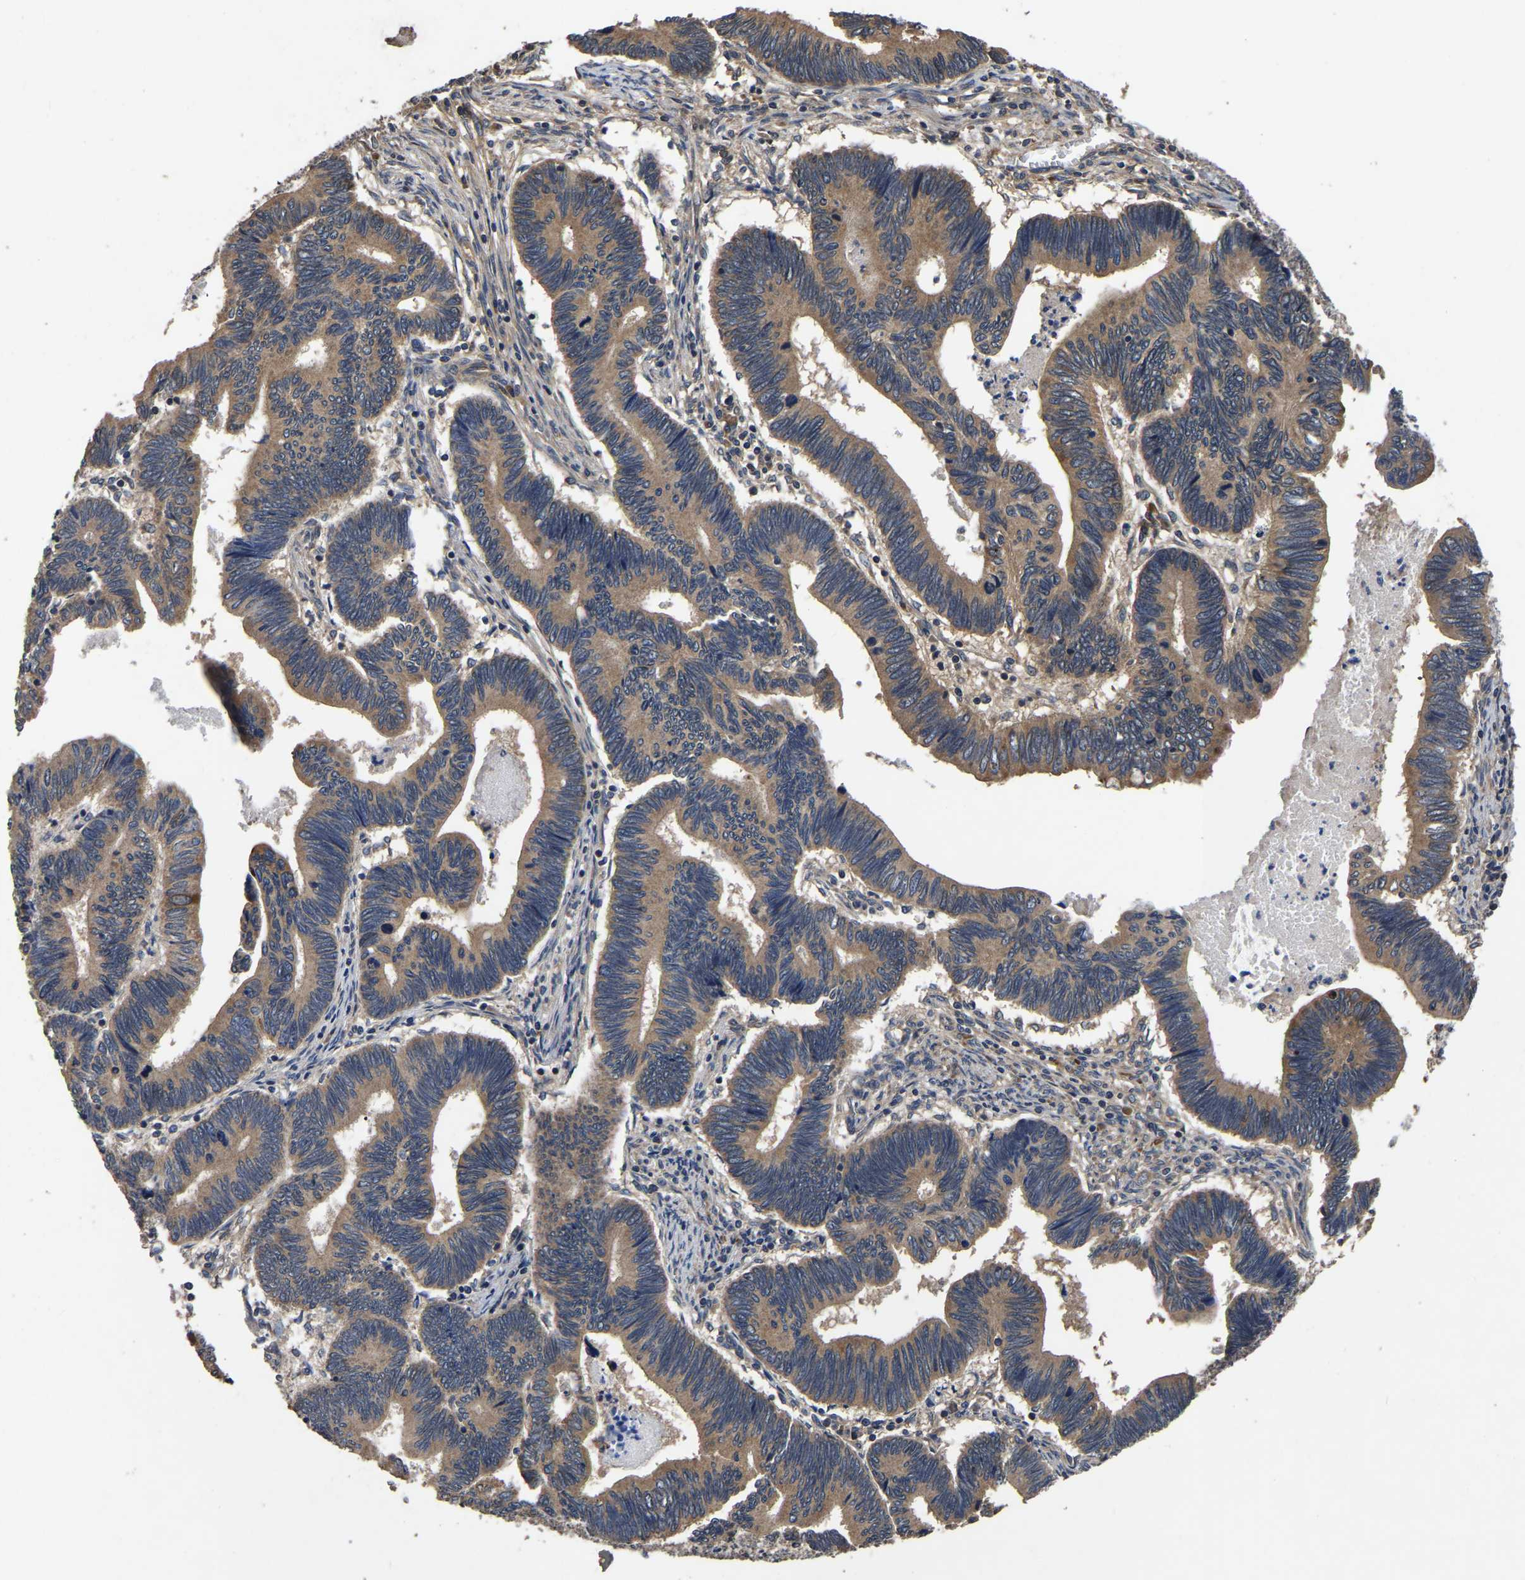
{"staining": {"intensity": "moderate", "quantity": ">75%", "location": "cytoplasmic/membranous"}, "tissue": "pancreatic cancer", "cell_type": "Tumor cells", "image_type": "cancer", "snomed": [{"axis": "morphology", "description": "Adenocarcinoma, NOS"}, {"axis": "topography", "description": "Pancreas"}], "caption": "Brown immunohistochemical staining in pancreatic adenocarcinoma exhibits moderate cytoplasmic/membranous staining in about >75% of tumor cells.", "gene": "CRYZL1", "patient": {"sex": "female", "age": 70}}